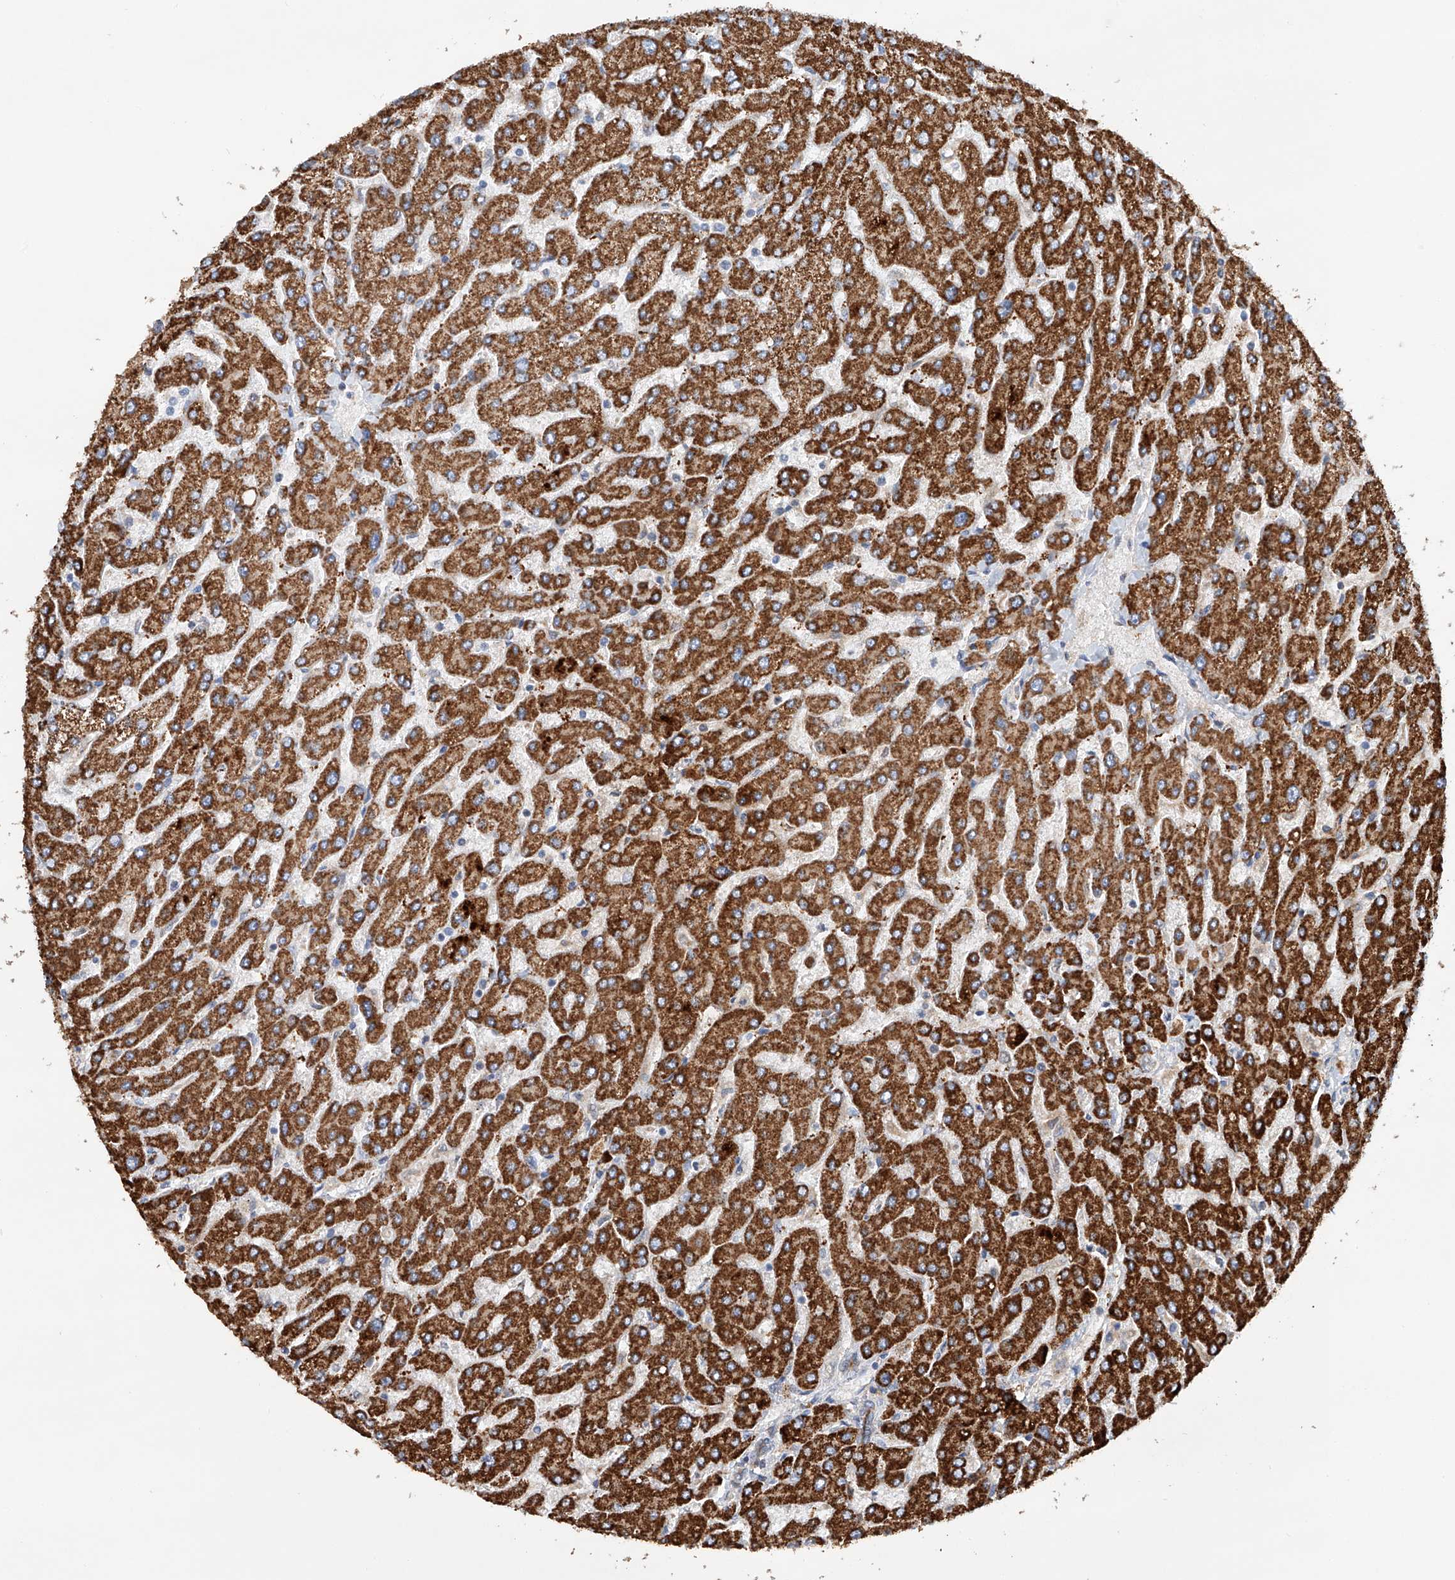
{"staining": {"intensity": "negative", "quantity": "none", "location": "none"}, "tissue": "liver", "cell_type": "Cholangiocytes", "image_type": "normal", "snomed": [{"axis": "morphology", "description": "Normal tissue, NOS"}, {"axis": "topography", "description": "Liver"}], "caption": "Immunohistochemistry micrograph of benign liver: human liver stained with DAB exhibits no significant protein positivity in cholangiocytes. (Immunohistochemistry, brightfield microscopy, high magnification).", "gene": "GPC4", "patient": {"sex": "male", "age": 55}}